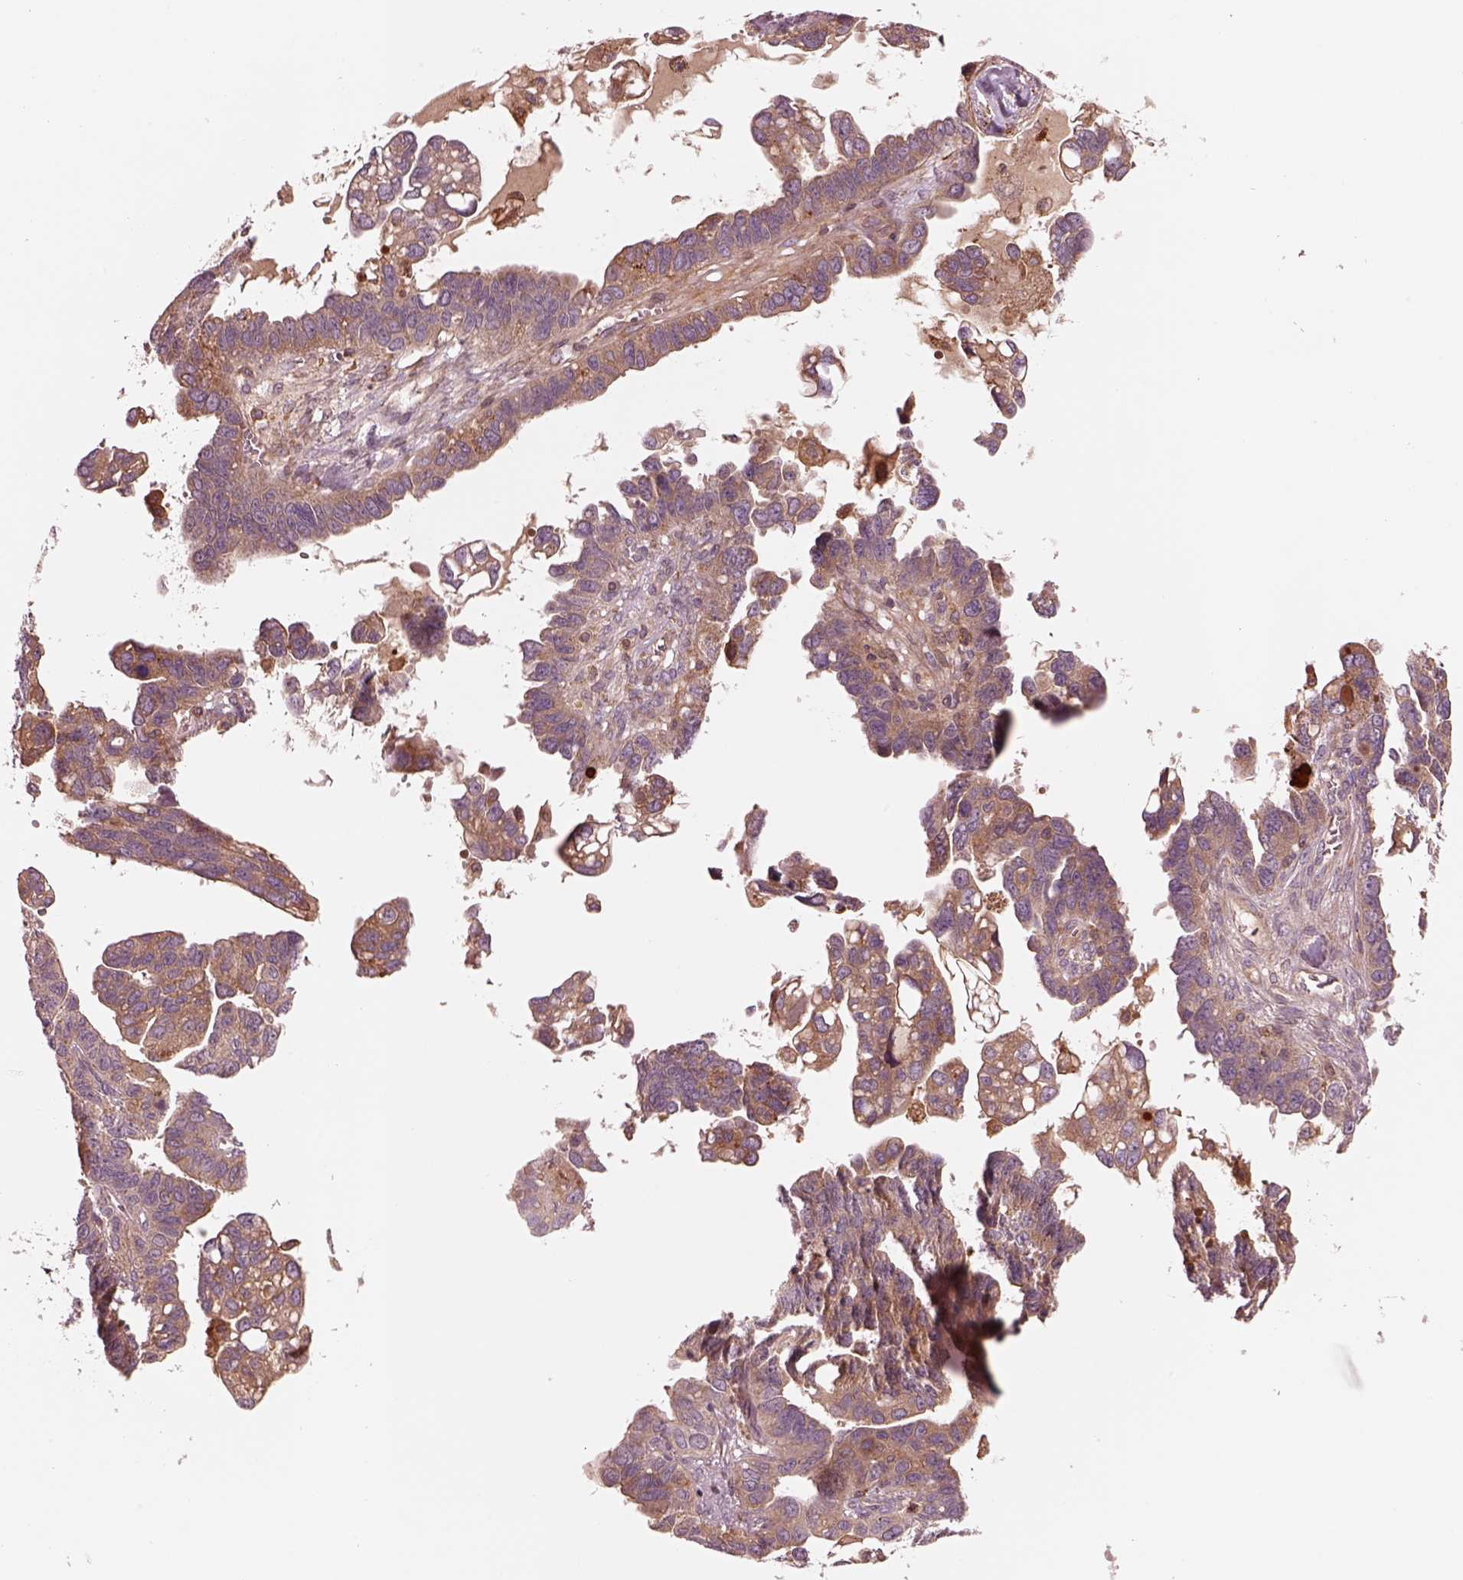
{"staining": {"intensity": "weak", "quantity": "25%-75%", "location": "cytoplasmic/membranous"}, "tissue": "ovarian cancer", "cell_type": "Tumor cells", "image_type": "cancer", "snomed": [{"axis": "morphology", "description": "Cystadenocarcinoma, serous, NOS"}, {"axis": "topography", "description": "Ovary"}], "caption": "This image demonstrates immunohistochemistry (IHC) staining of human ovarian cancer (serous cystadenocarcinoma), with low weak cytoplasmic/membranous expression in approximately 25%-75% of tumor cells.", "gene": "ASCC2", "patient": {"sex": "female", "age": 69}}